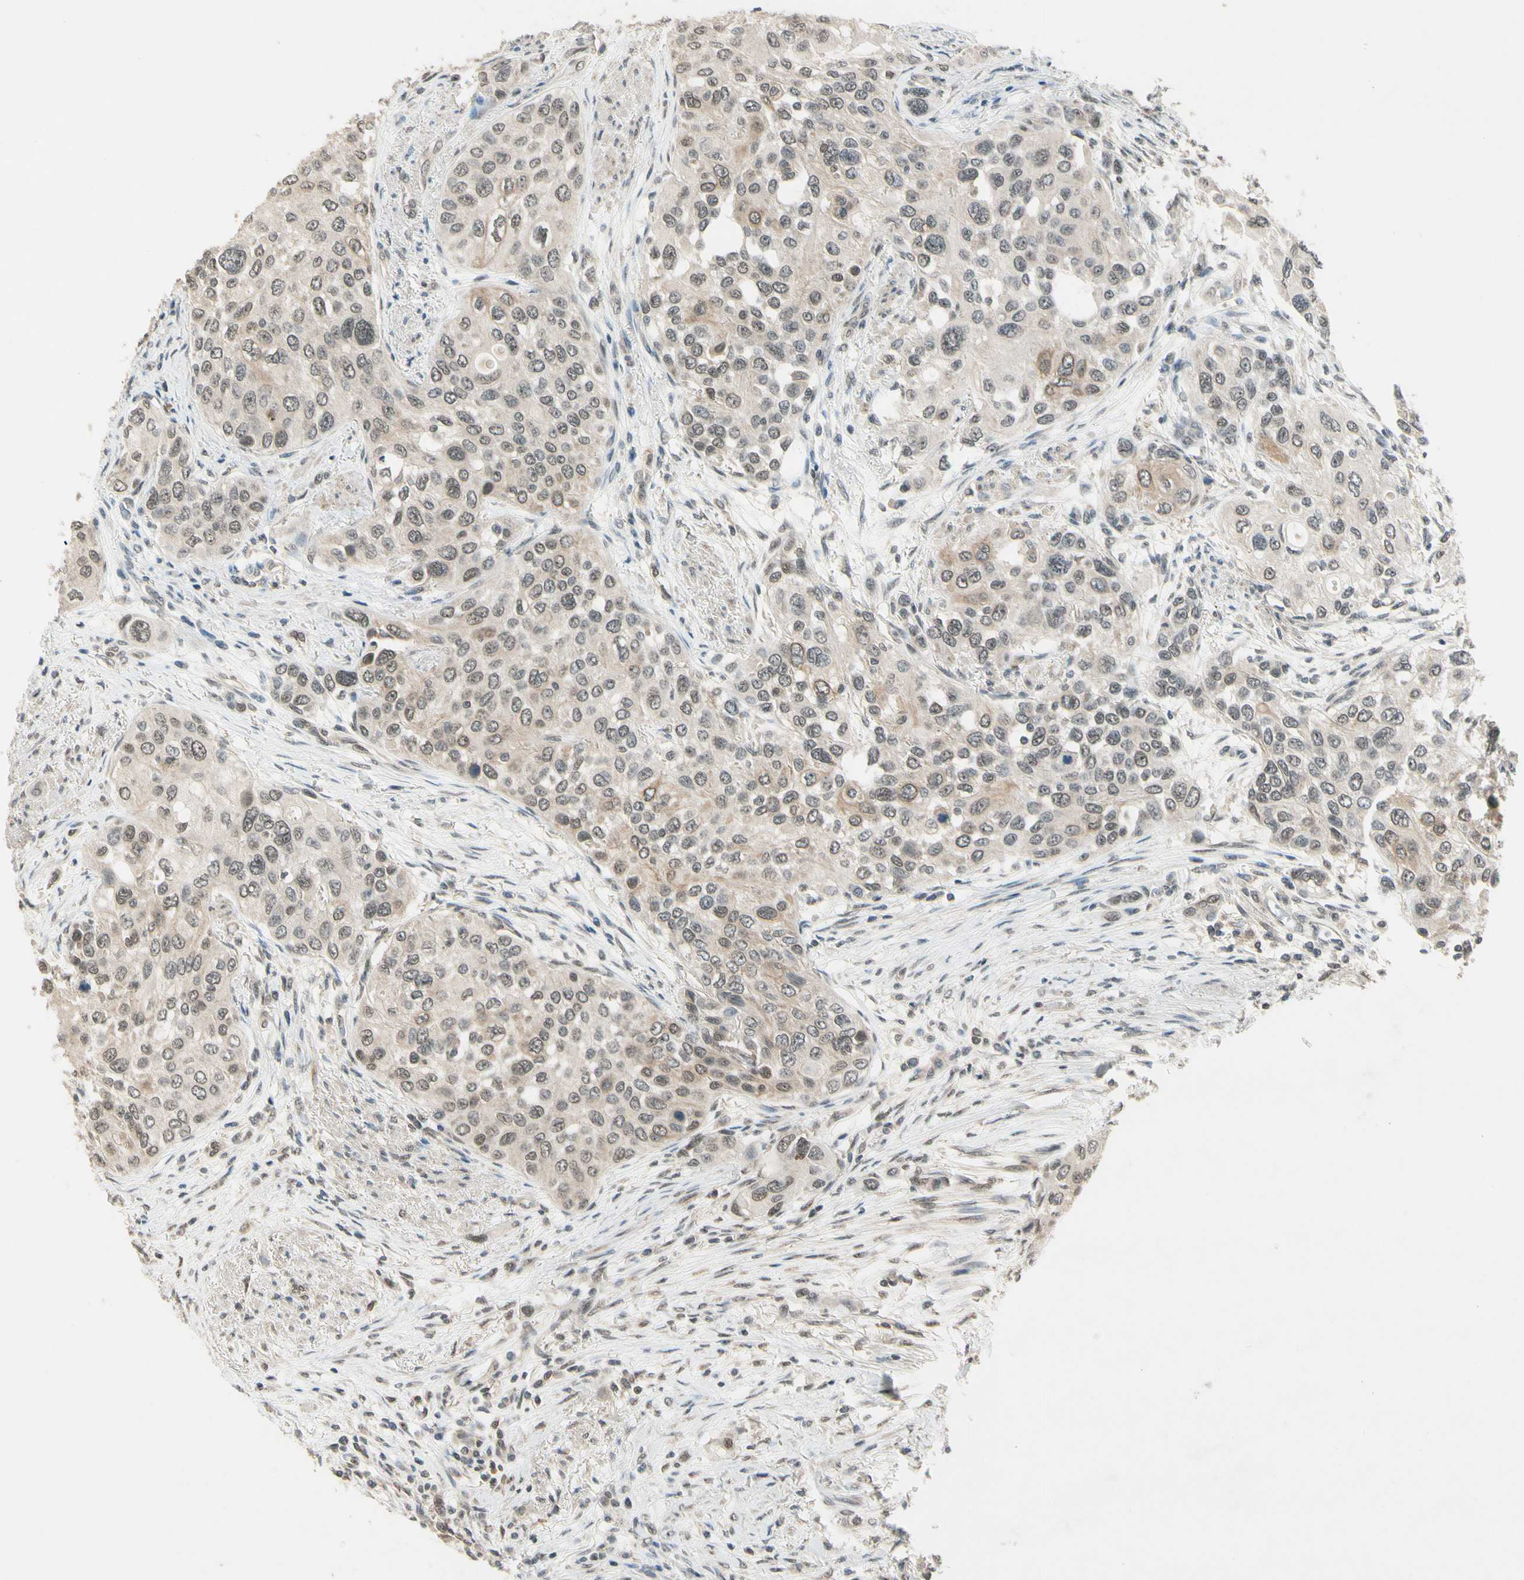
{"staining": {"intensity": "weak", "quantity": "25%-75%", "location": "cytoplasmic/membranous,nuclear"}, "tissue": "urothelial cancer", "cell_type": "Tumor cells", "image_type": "cancer", "snomed": [{"axis": "morphology", "description": "Urothelial carcinoma, High grade"}, {"axis": "topography", "description": "Urinary bladder"}], "caption": "Urothelial cancer stained with immunohistochemistry displays weak cytoplasmic/membranous and nuclear staining in about 25%-75% of tumor cells.", "gene": "ZSCAN12", "patient": {"sex": "female", "age": 56}}